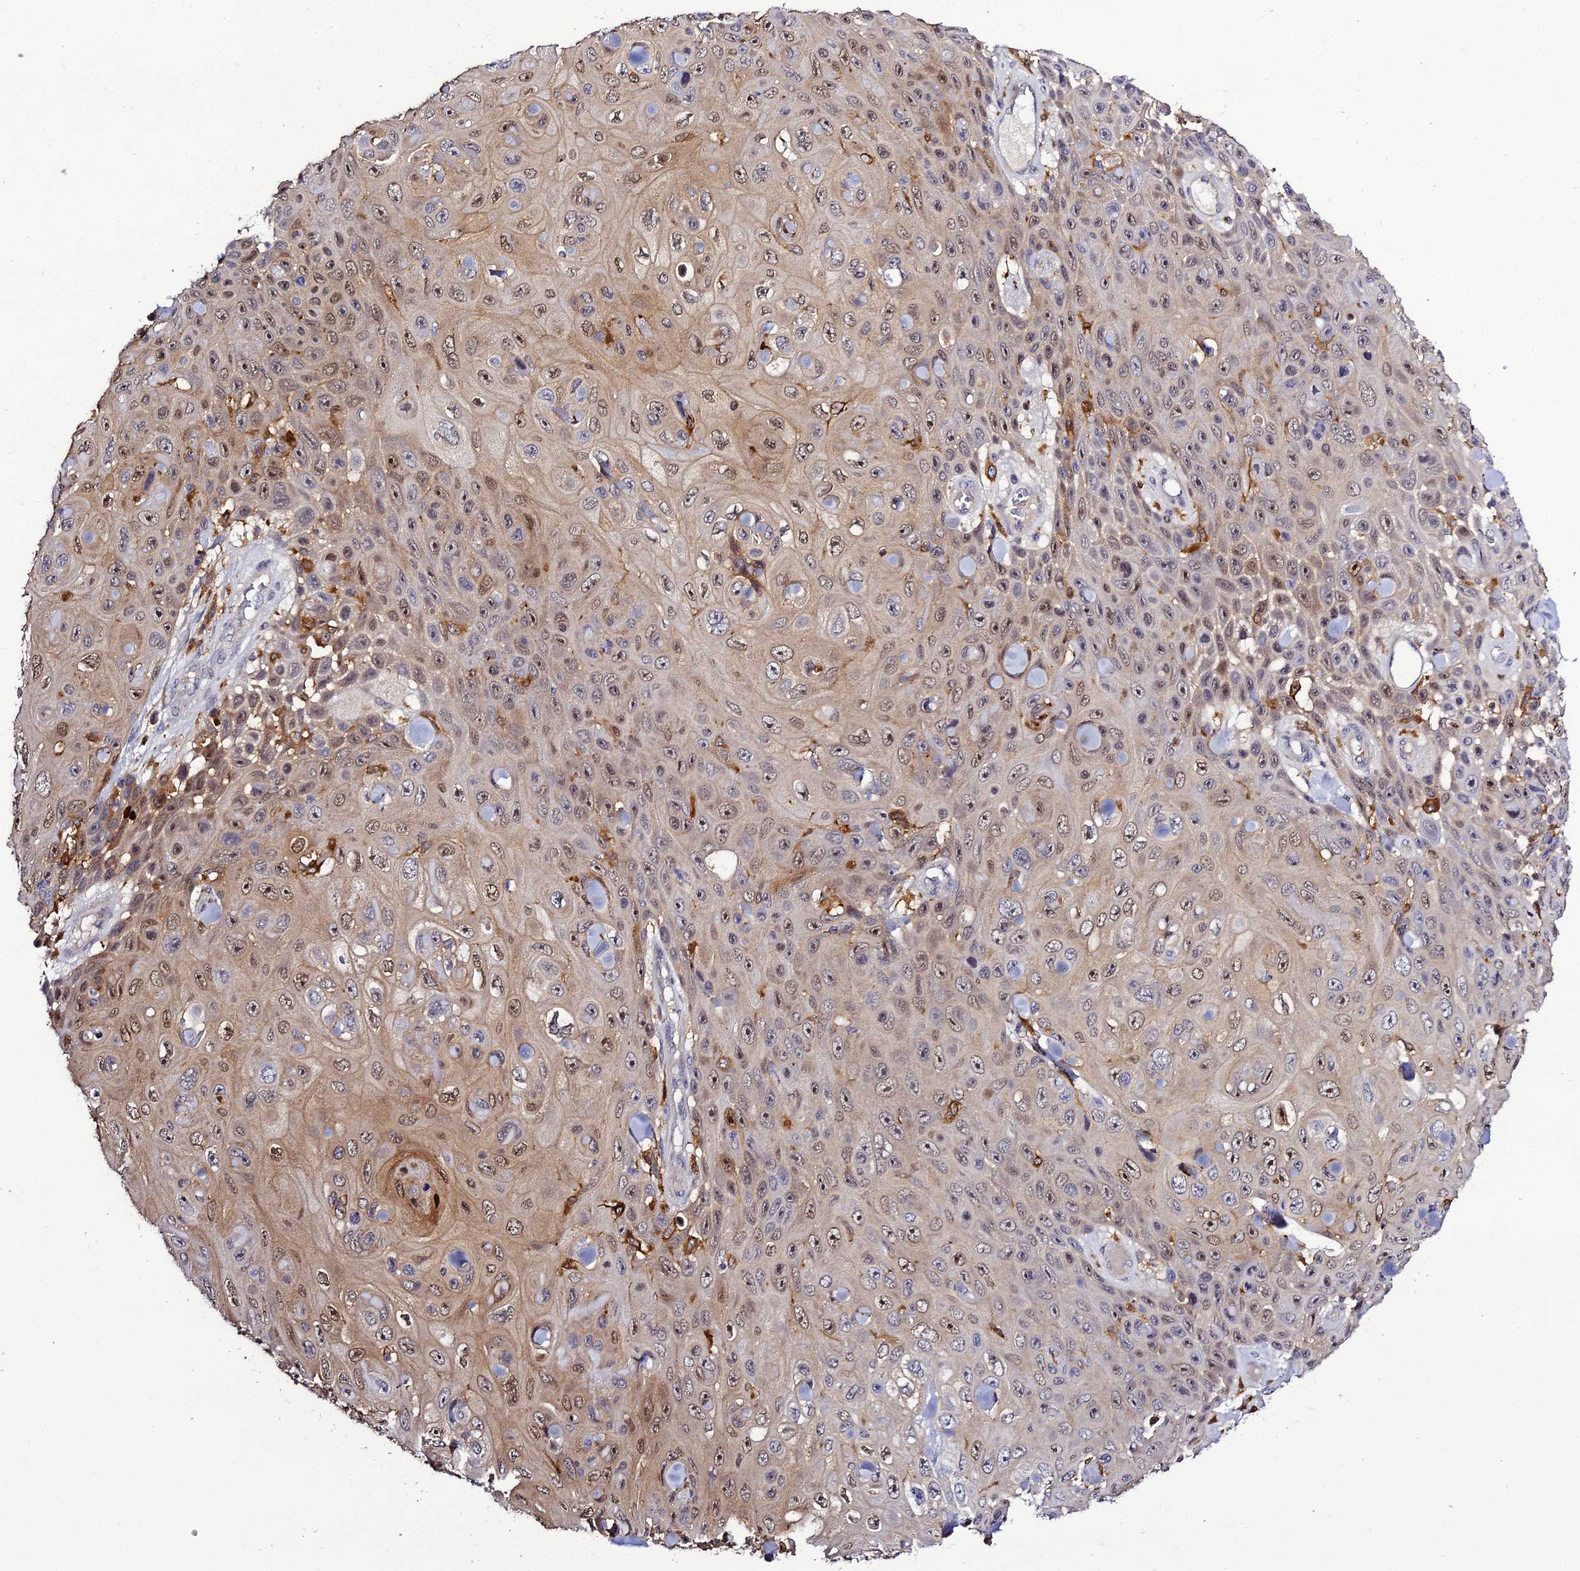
{"staining": {"intensity": "moderate", "quantity": ">75%", "location": "cytoplasmic/membranous,nuclear"}, "tissue": "skin cancer", "cell_type": "Tumor cells", "image_type": "cancer", "snomed": [{"axis": "morphology", "description": "Squamous cell carcinoma, NOS"}, {"axis": "topography", "description": "Skin"}], "caption": "Immunohistochemistry of squamous cell carcinoma (skin) displays medium levels of moderate cytoplasmic/membranous and nuclear expression in approximately >75% of tumor cells.", "gene": "IL4I1", "patient": {"sex": "male", "age": 82}}